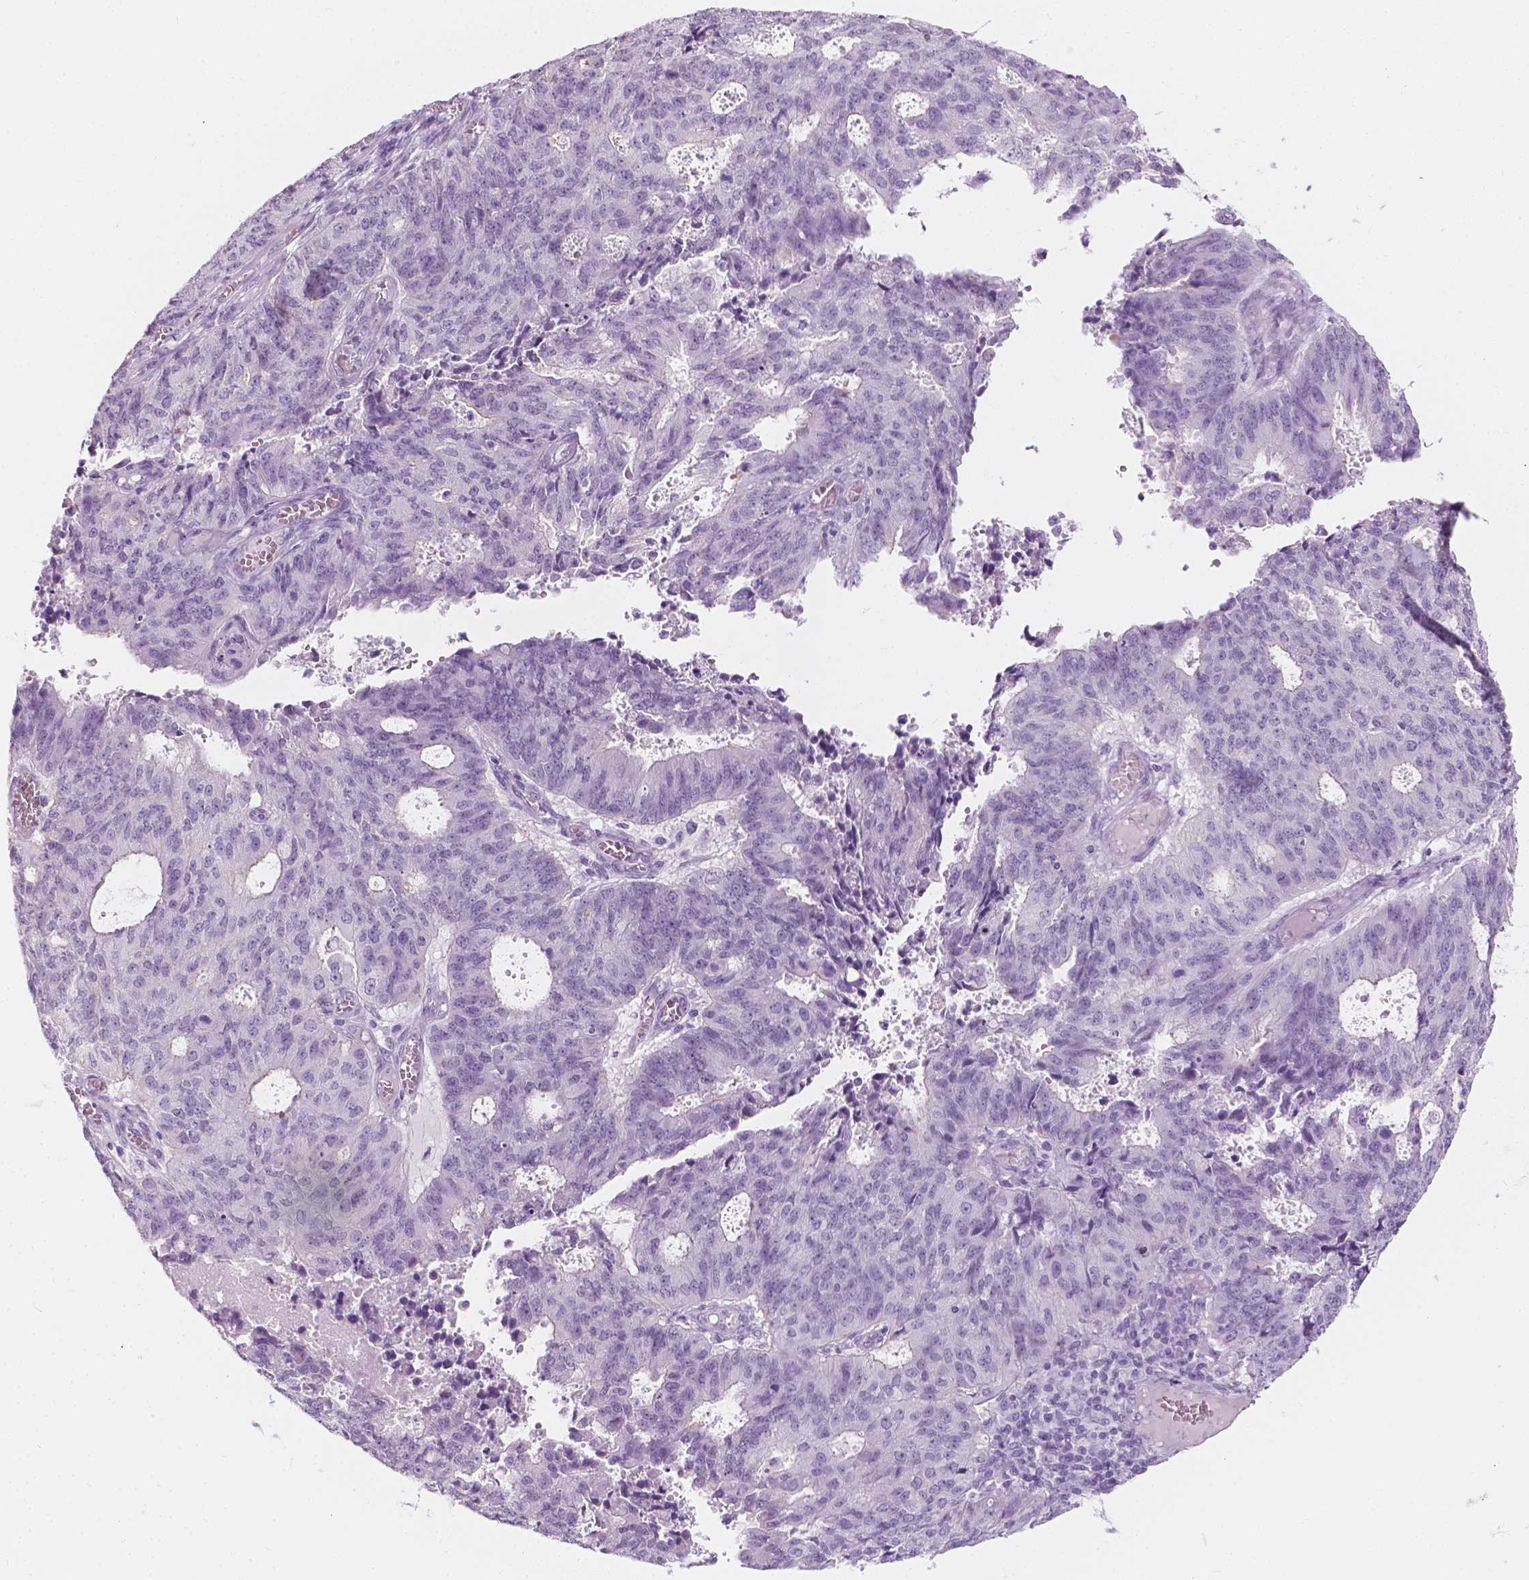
{"staining": {"intensity": "negative", "quantity": "none", "location": "none"}, "tissue": "endometrial cancer", "cell_type": "Tumor cells", "image_type": "cancer", "snomed": [{"axis": "morphology", "description": "Adenocarcinoma, NOS"}, {"axis": "topography", "description": "Endometrium"}], "caption": "IHC of endometrial cancer (adenocarcinoma) displays no expression in tumor cells.", "gene": "SCG3", "patient": {"sex": "female", "age": 82}}